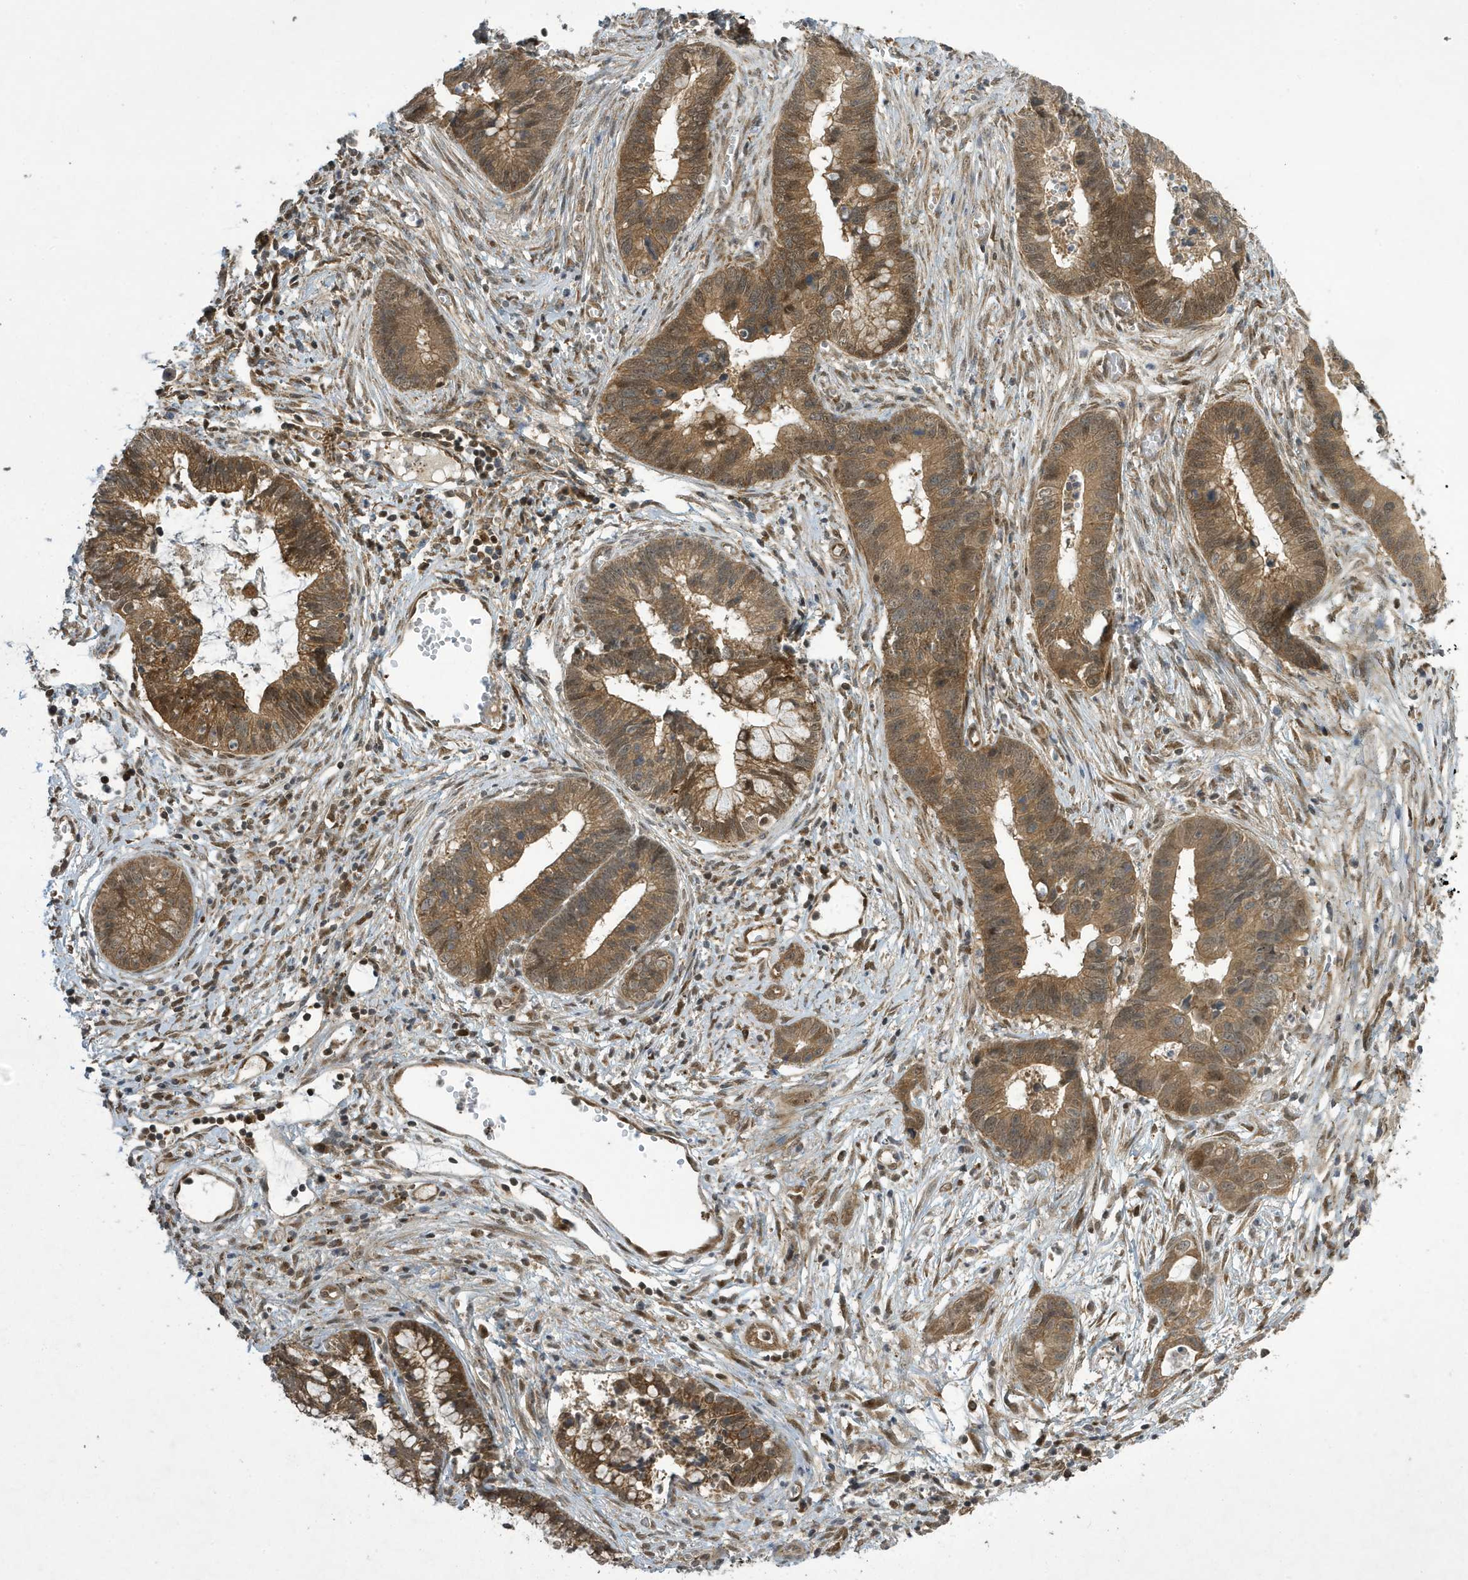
{"staining": {"intensity": "moderate", "quantity": ">75%", "location": "cytoplasmic/membranous"}, "tissue": "cervical cancer", "cell_type": "Tumor cells", "image_type": "cancer", "snomed": [{"axis": "morphology", "description": "Adenocarcinoma, NOS"}, {"axis": "topography", "description": "Cervix"}], "caption": "Immunohistochemistry (DAB) staining of human cervical adenocarcinoma displays moderate cytoplasmic/membranous protein positivity in approximately >75% of tumor cells.", "gene": "NCOA7", "patient": {"sex": "female", "age": 44}}